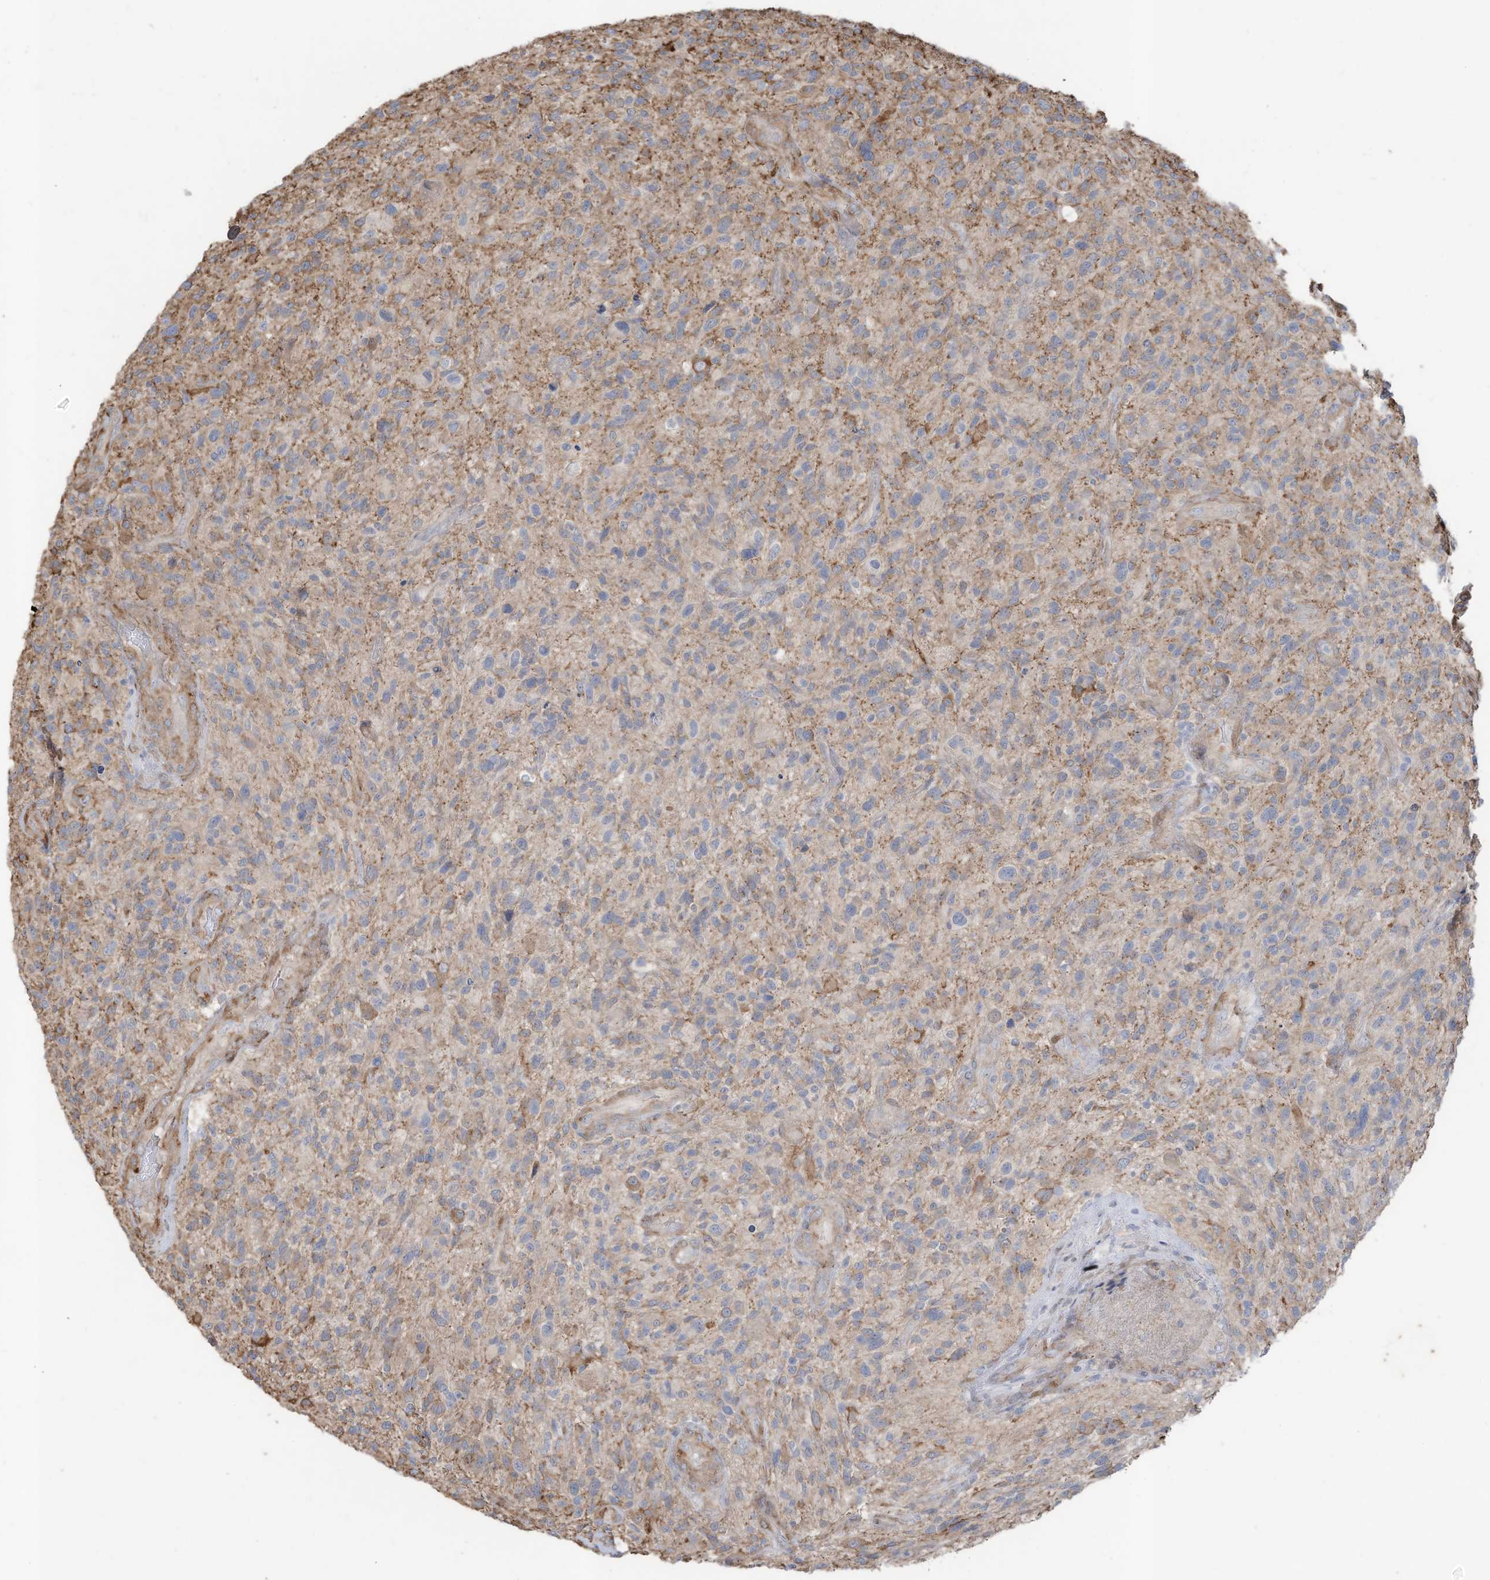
{"staining": {"intensity": "negative", "quantity": "none", "location": "none"}, "tissue": "glioma", "cell_type": "Tumor cells", "image_type": "cancer", "snomed": [{"axis": "morphology", "description": "Glioma, malignant, High grade"}, {"axis": "topography", "description": "Brain"}], "caption": "IHC micrograph of neoplastic tissue: human glioma stained with DAB demonstrates no significant protein positivity in tumor cells.", "gene": "SLC17A7", "patient": {"sex": "male", "age": 47}}